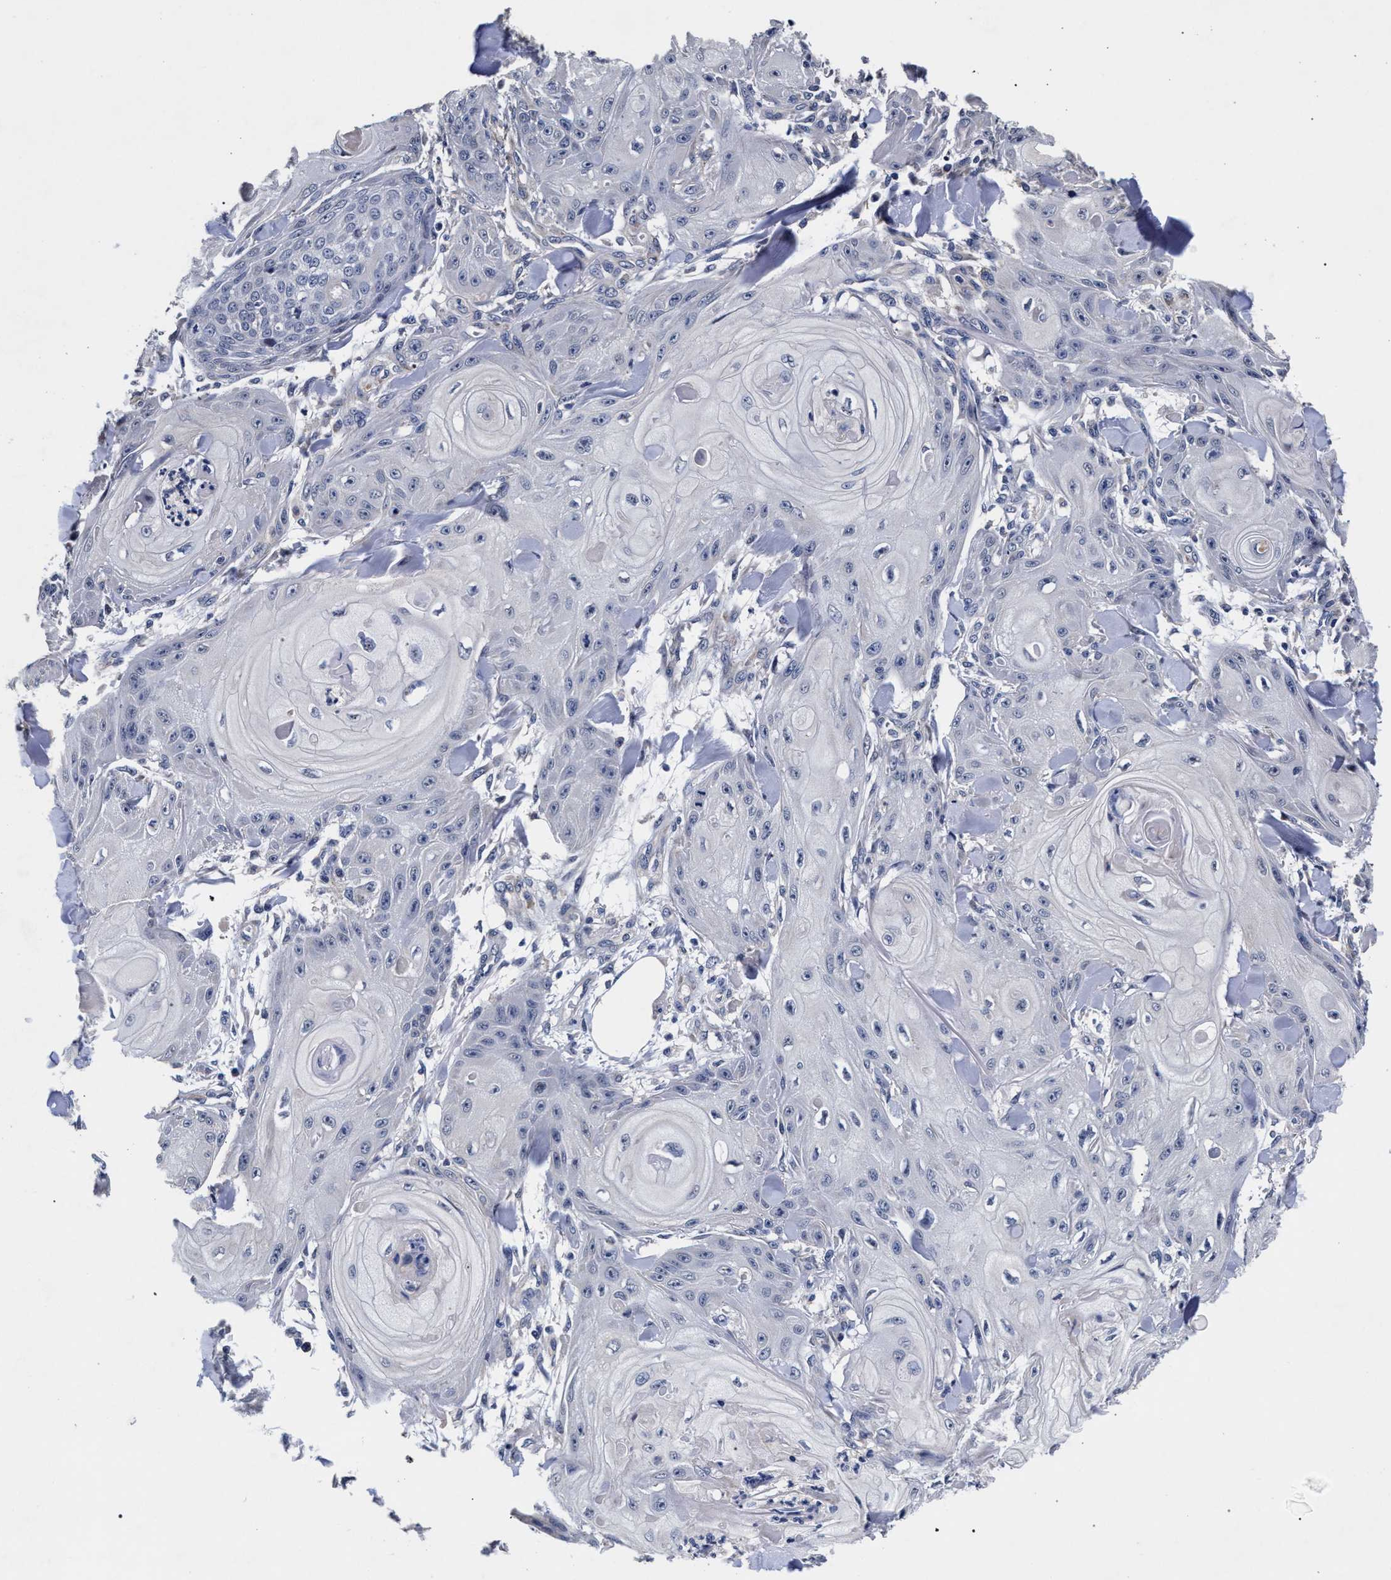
{"staining": {"intensity": "negative", "quantity": "none", "location": "none"}, "tissue": "skin cancer", "cell_type": "Tumor cells", "image_type": "cancer", "snomed": [{"axis": "morphology", "description": "Squamous cell carcinoma, NOS"}, {"axis": "topography", "description": "Skin"}], "caption": "Image shows no protein positivity in tumor cells of skin squamous cell carcinoma tissue. The staining was performed using DAB (3,3'-diaminobenzidine) to visualize the protein expression in brown, while the nuclei were stained in blue with hematoxylin (Magnification: 20x).", "gene": "CFAP95", "patient": {"sex": "male", "age": 74}}